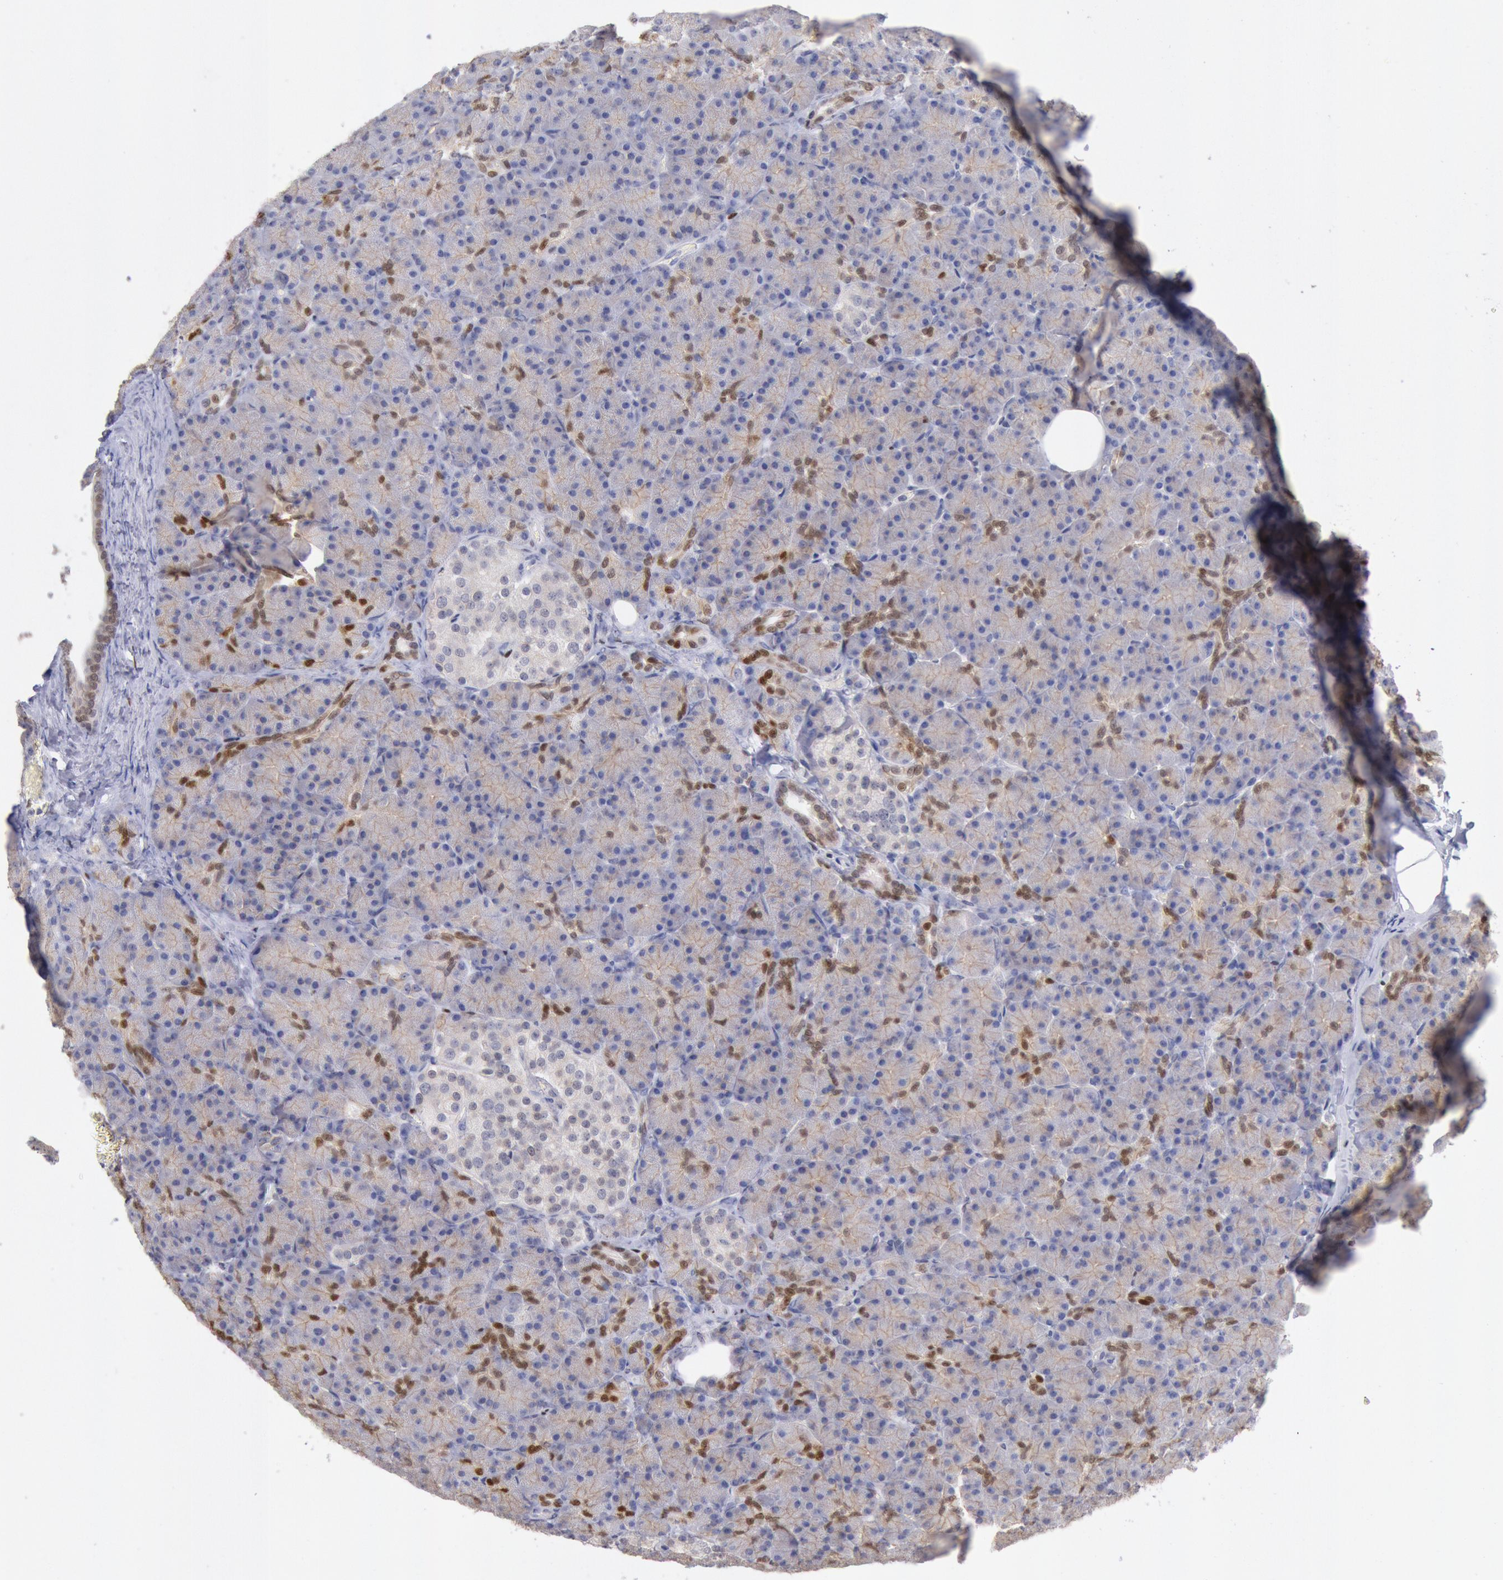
{"staining": {"intensity": "moderate", "quantity": ">75%", "location": "cytoplasmic/membranous"}, "tissue": "pancreas", "cell_type": "Exocrine glandular cells", "image_type": "normal", "snomed": [{"axis": "morphology", "description": "Normal tissue, NOS"}, {"axis": "topography", "description": "Pancreas"}], "caption": "This image exhibits immunohistochemistry (IHC) staining of benign human pancreas, with medium moderate cytoplasmic/membranous expression in about >75% of exocrine glandular cells.", "gene": "RPS6KA5", "patient": {"sex": "female", "age": 43}}